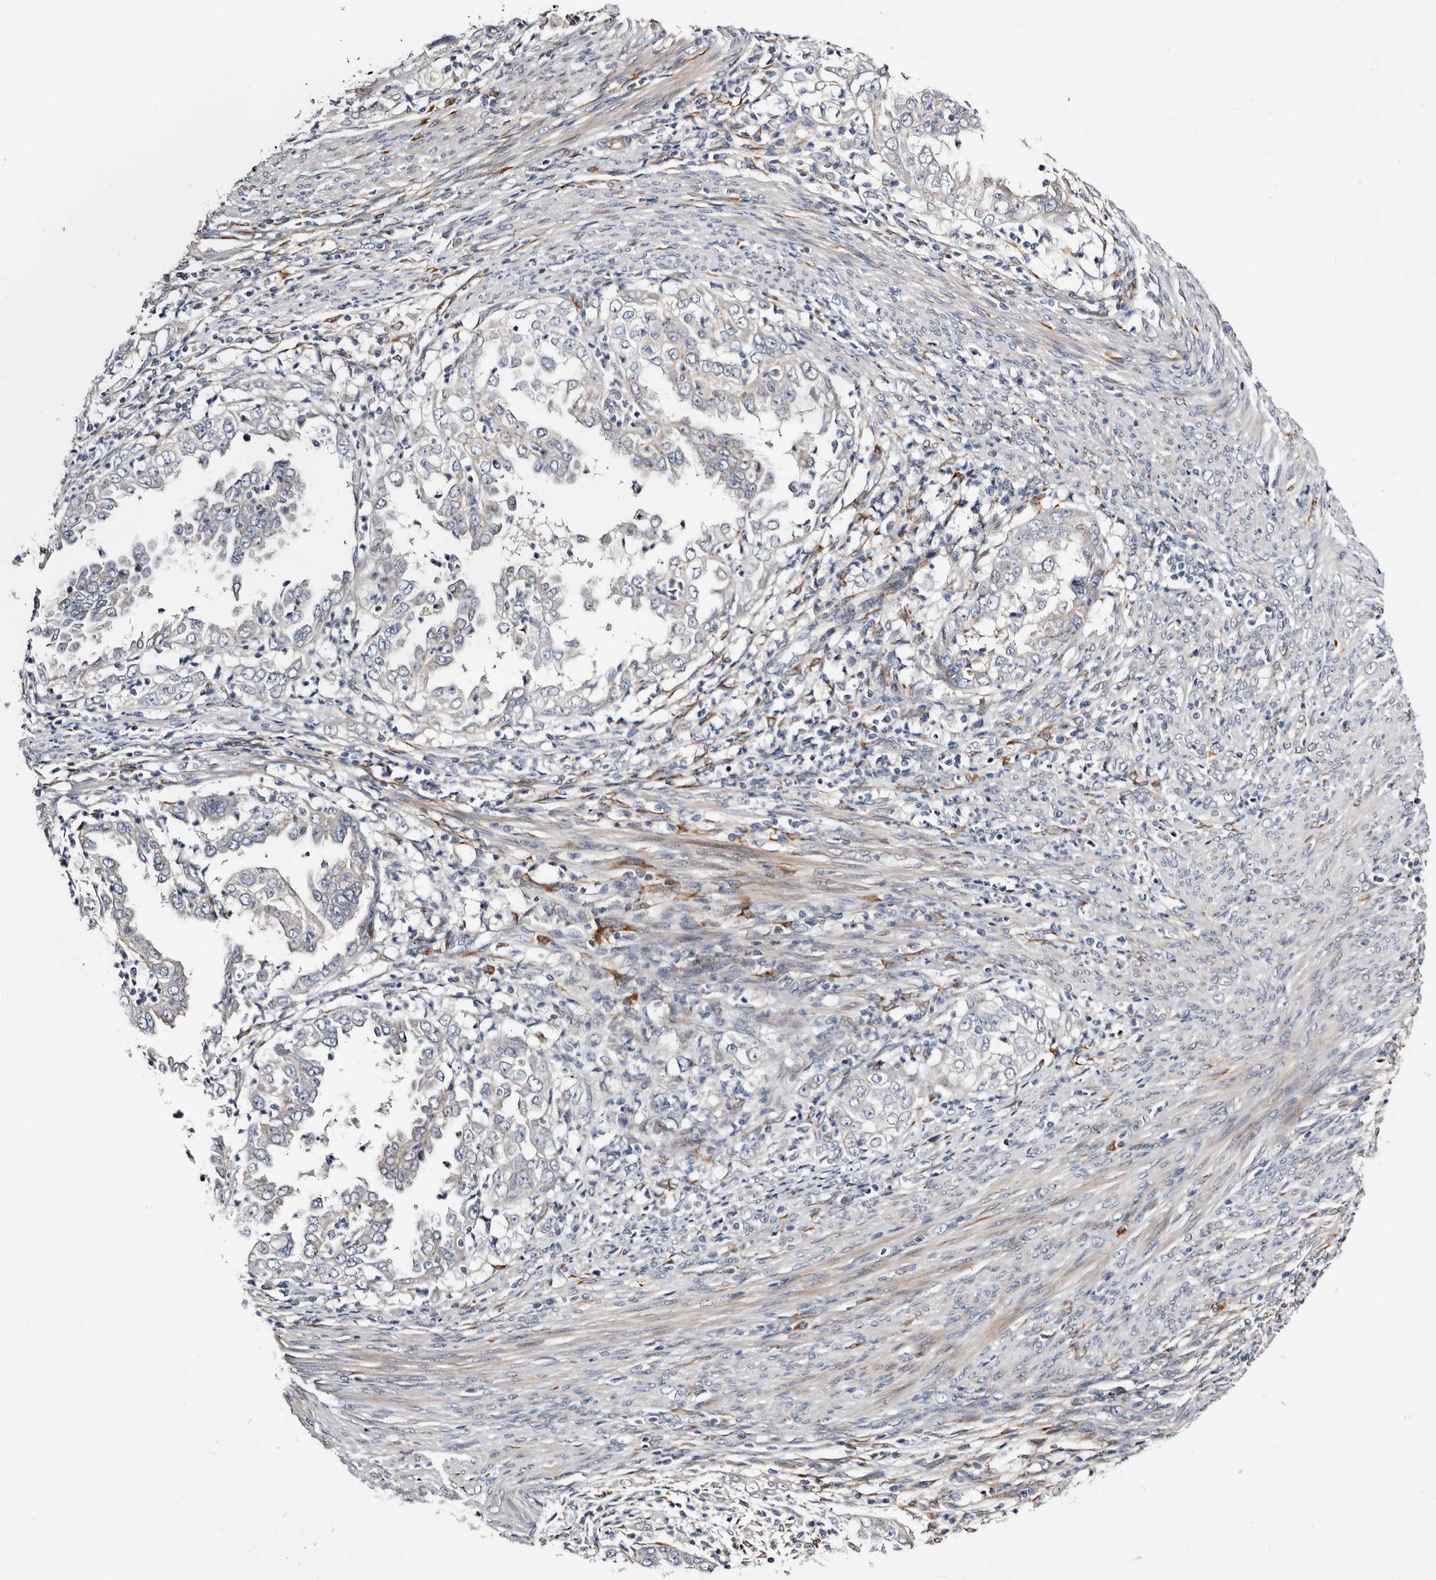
{"staining": {"intensity": "negative", "quantity": "none", "location": "none"}, "tissue": "endometrial cancer", "cell_type": "Tumor cells", "image_type": "cancer", "snomed": [{"axis": "morphology", "description": "Adenocarcinoma, NOS"}, {"axis": "topography", "description": "Endometrium"}], "caption": "Immunohistochemical staining of human endometrial adenocarcinoma exhibits no significant expression in tumor cells.", "gene": "USH1C", "patient": {"sex": "female", "age": 85}}